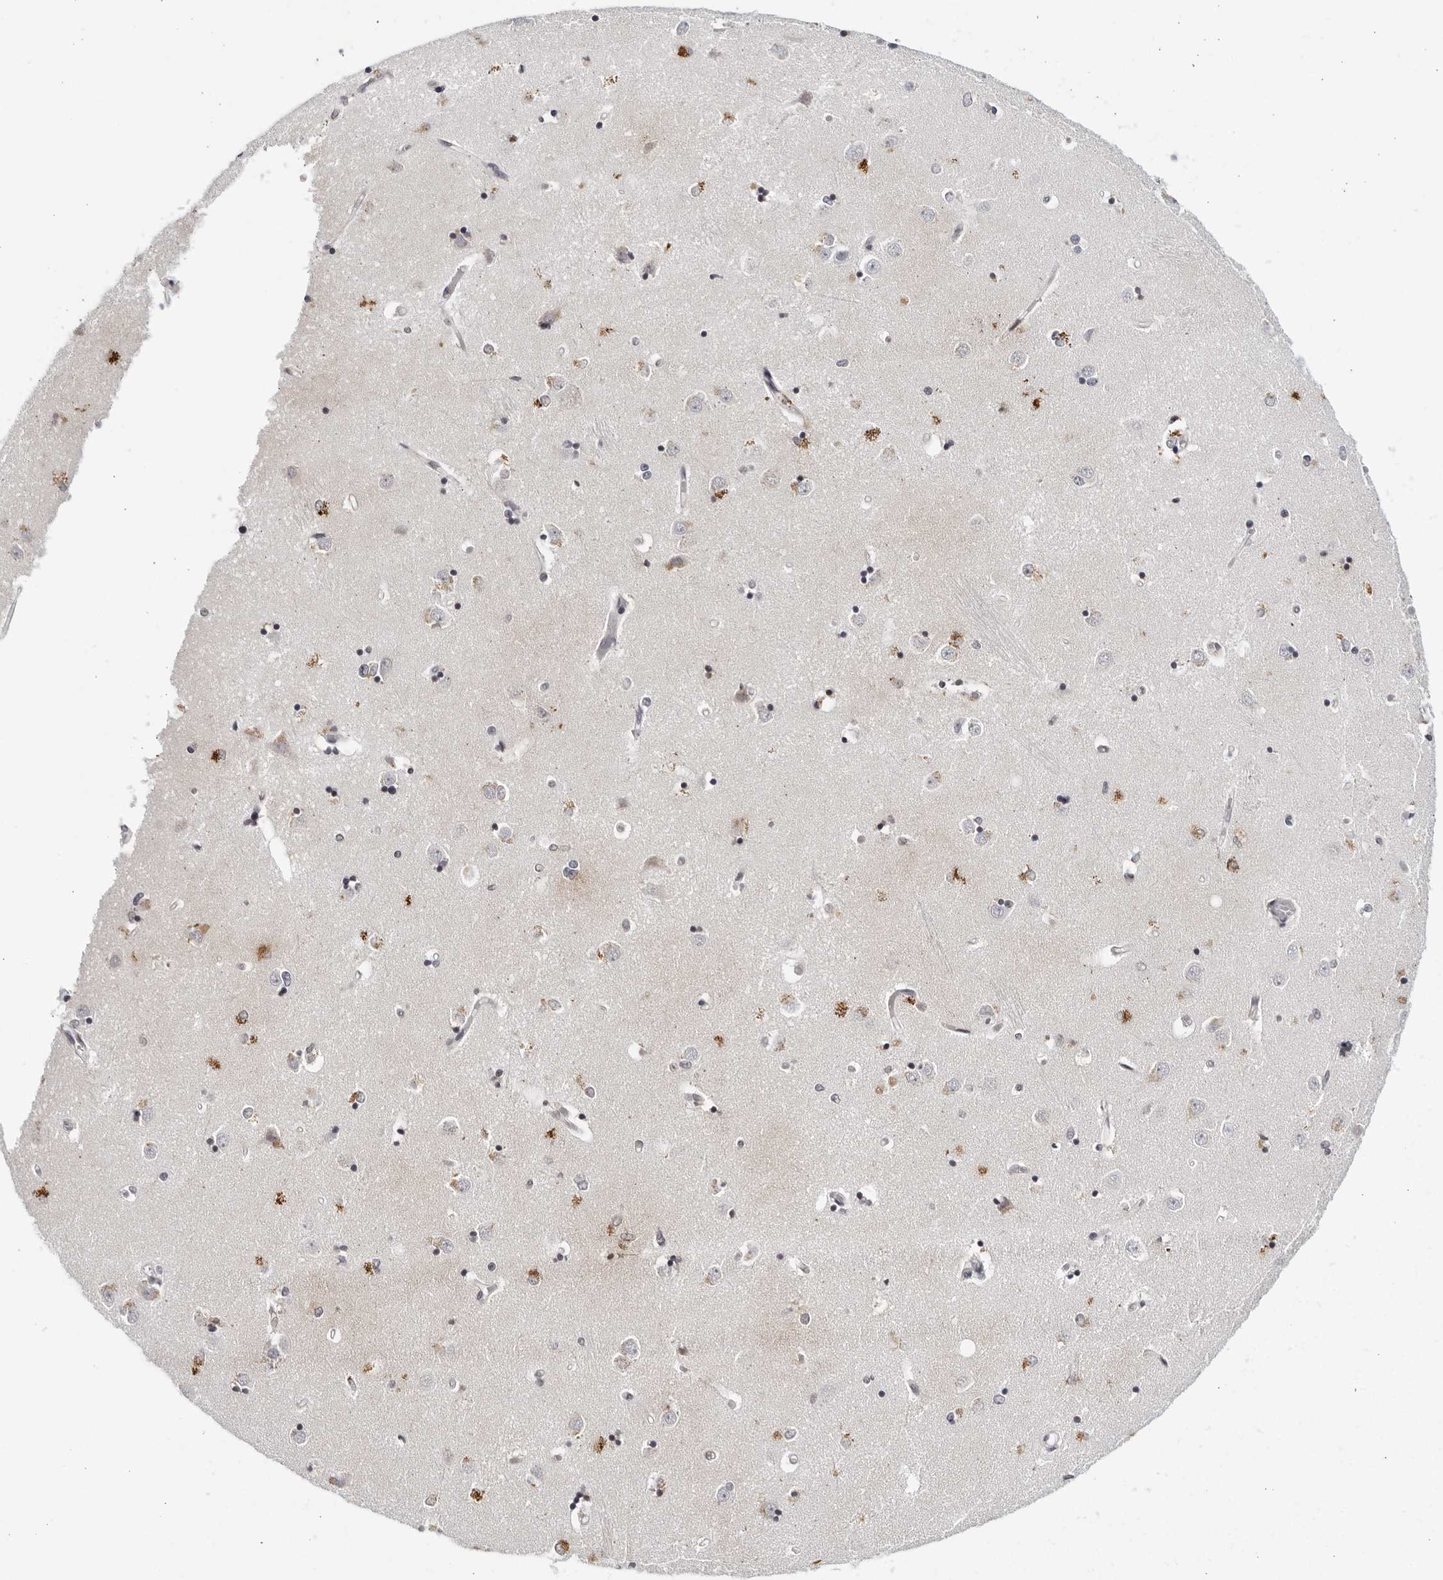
{"staining": {"intensity": "moderate", "quantity": "<25%", "location": "cytoplasmic/membranous"}, "tissue": "caudate", "cell_type": "Glial cells", "image_type": "normal", "snomed": [{"axis": "morphology", "description": "Normal tissue, NOS"}, {"axis": "topography", "description": "Lateral ventricle wall"}], "caption": "Moderate cytoplasmic/membranous protein positivity is seen in about <25% of glial cells in caudate. The staining was performed using DAB, with brown indicating positive protein expression. Nuclei are stained blue with hematoxylin.", "gene": "STRADB", "patient": {"sex": "male", "age": 45}}